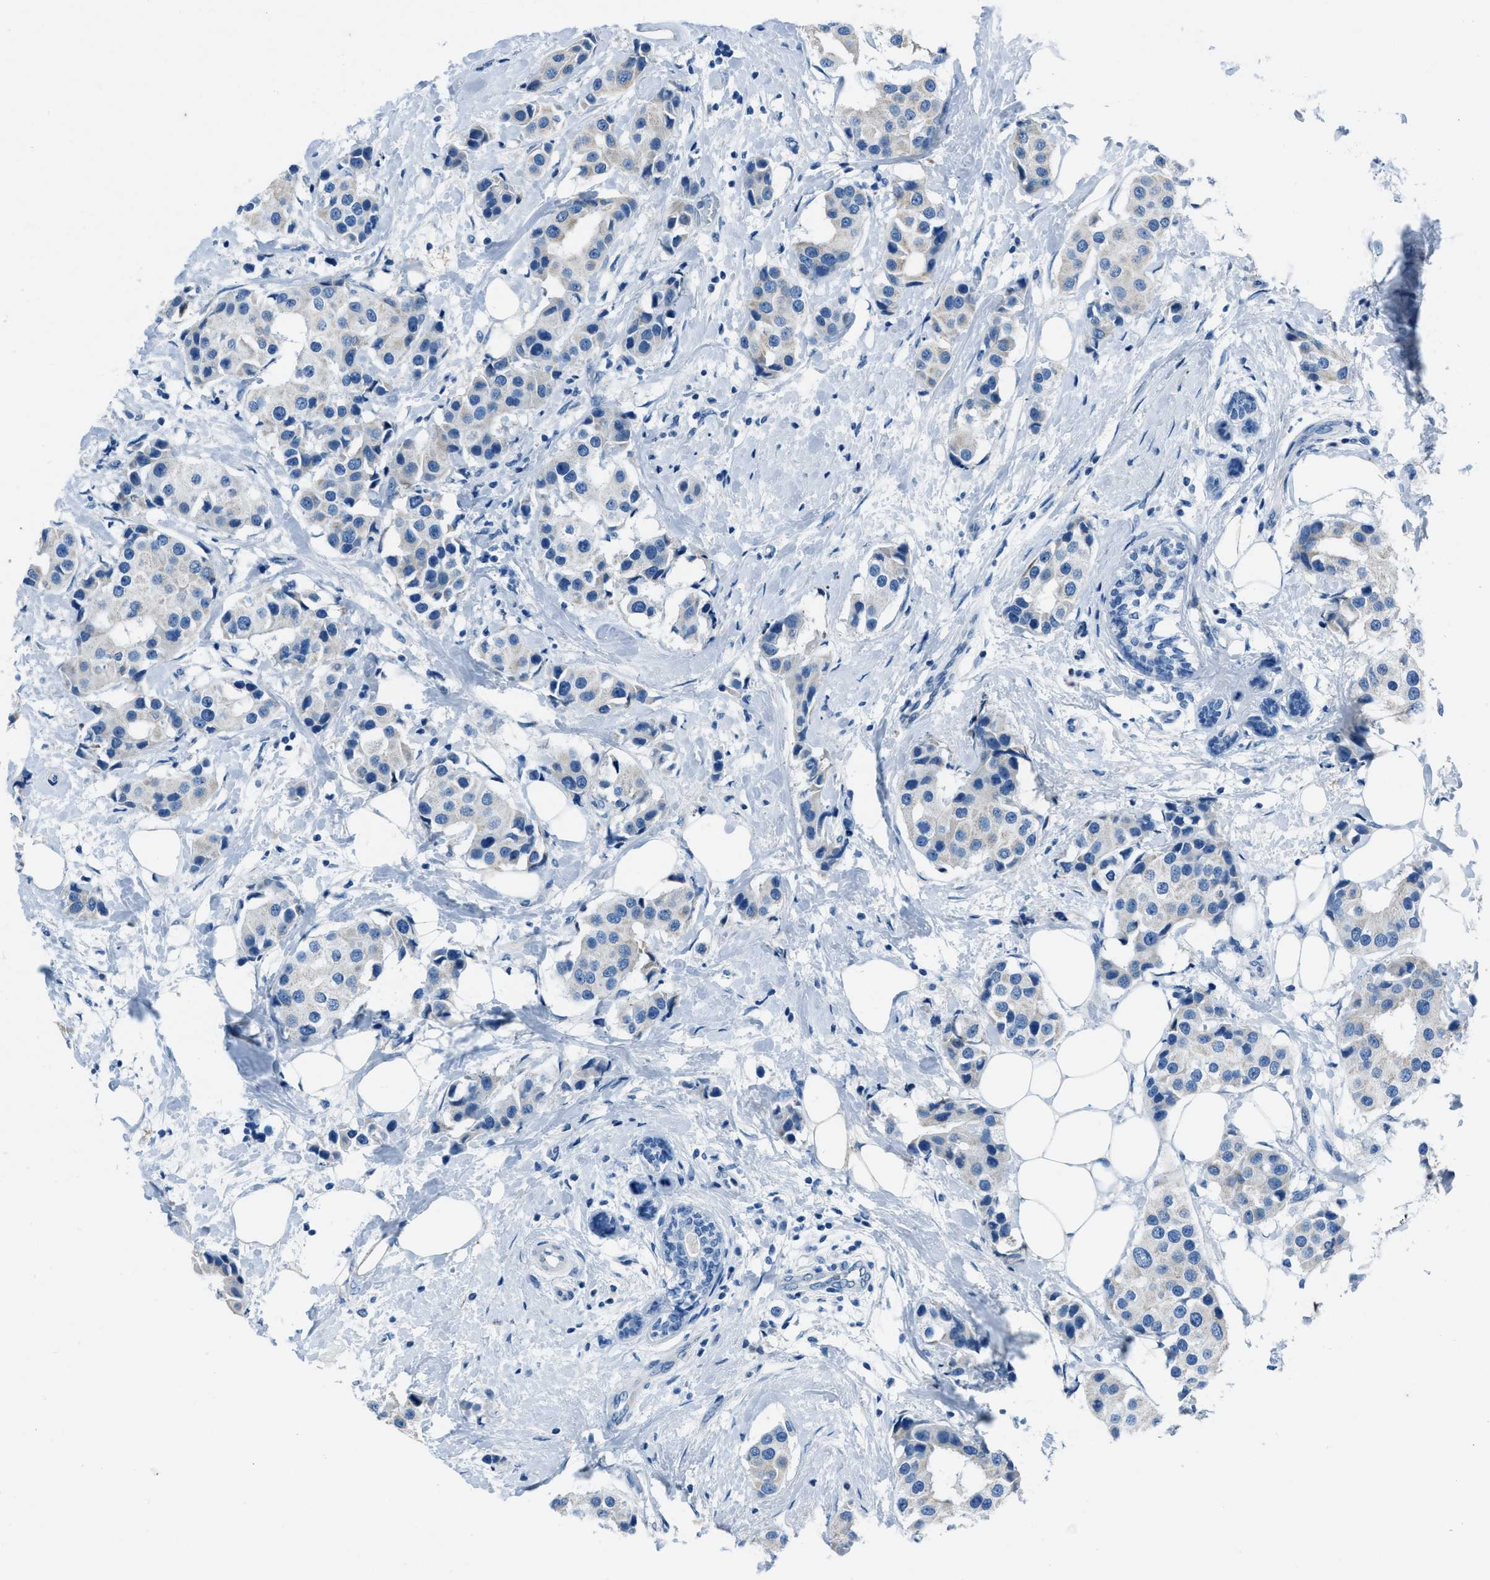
{"staining": {"intensity": "negative", "quantity": "none", "location": "none"}, "tissue": "breast cancer", "cell_type": "Tumor cells", "image_type": "cancer", "snomed": [{"axis": "morphology", "description": "Normal tissue, NOS"}, {"axis": "morphology", "description": "Duct carcinoma"}, {"axis": "topography", "description": "Breast"}], "caption": "Tumor cells are negative for protein expression in human invasive ductal carcinoma (breast).", "gene": "AMACR", "patient": {"sex": "female", "age": 39}}